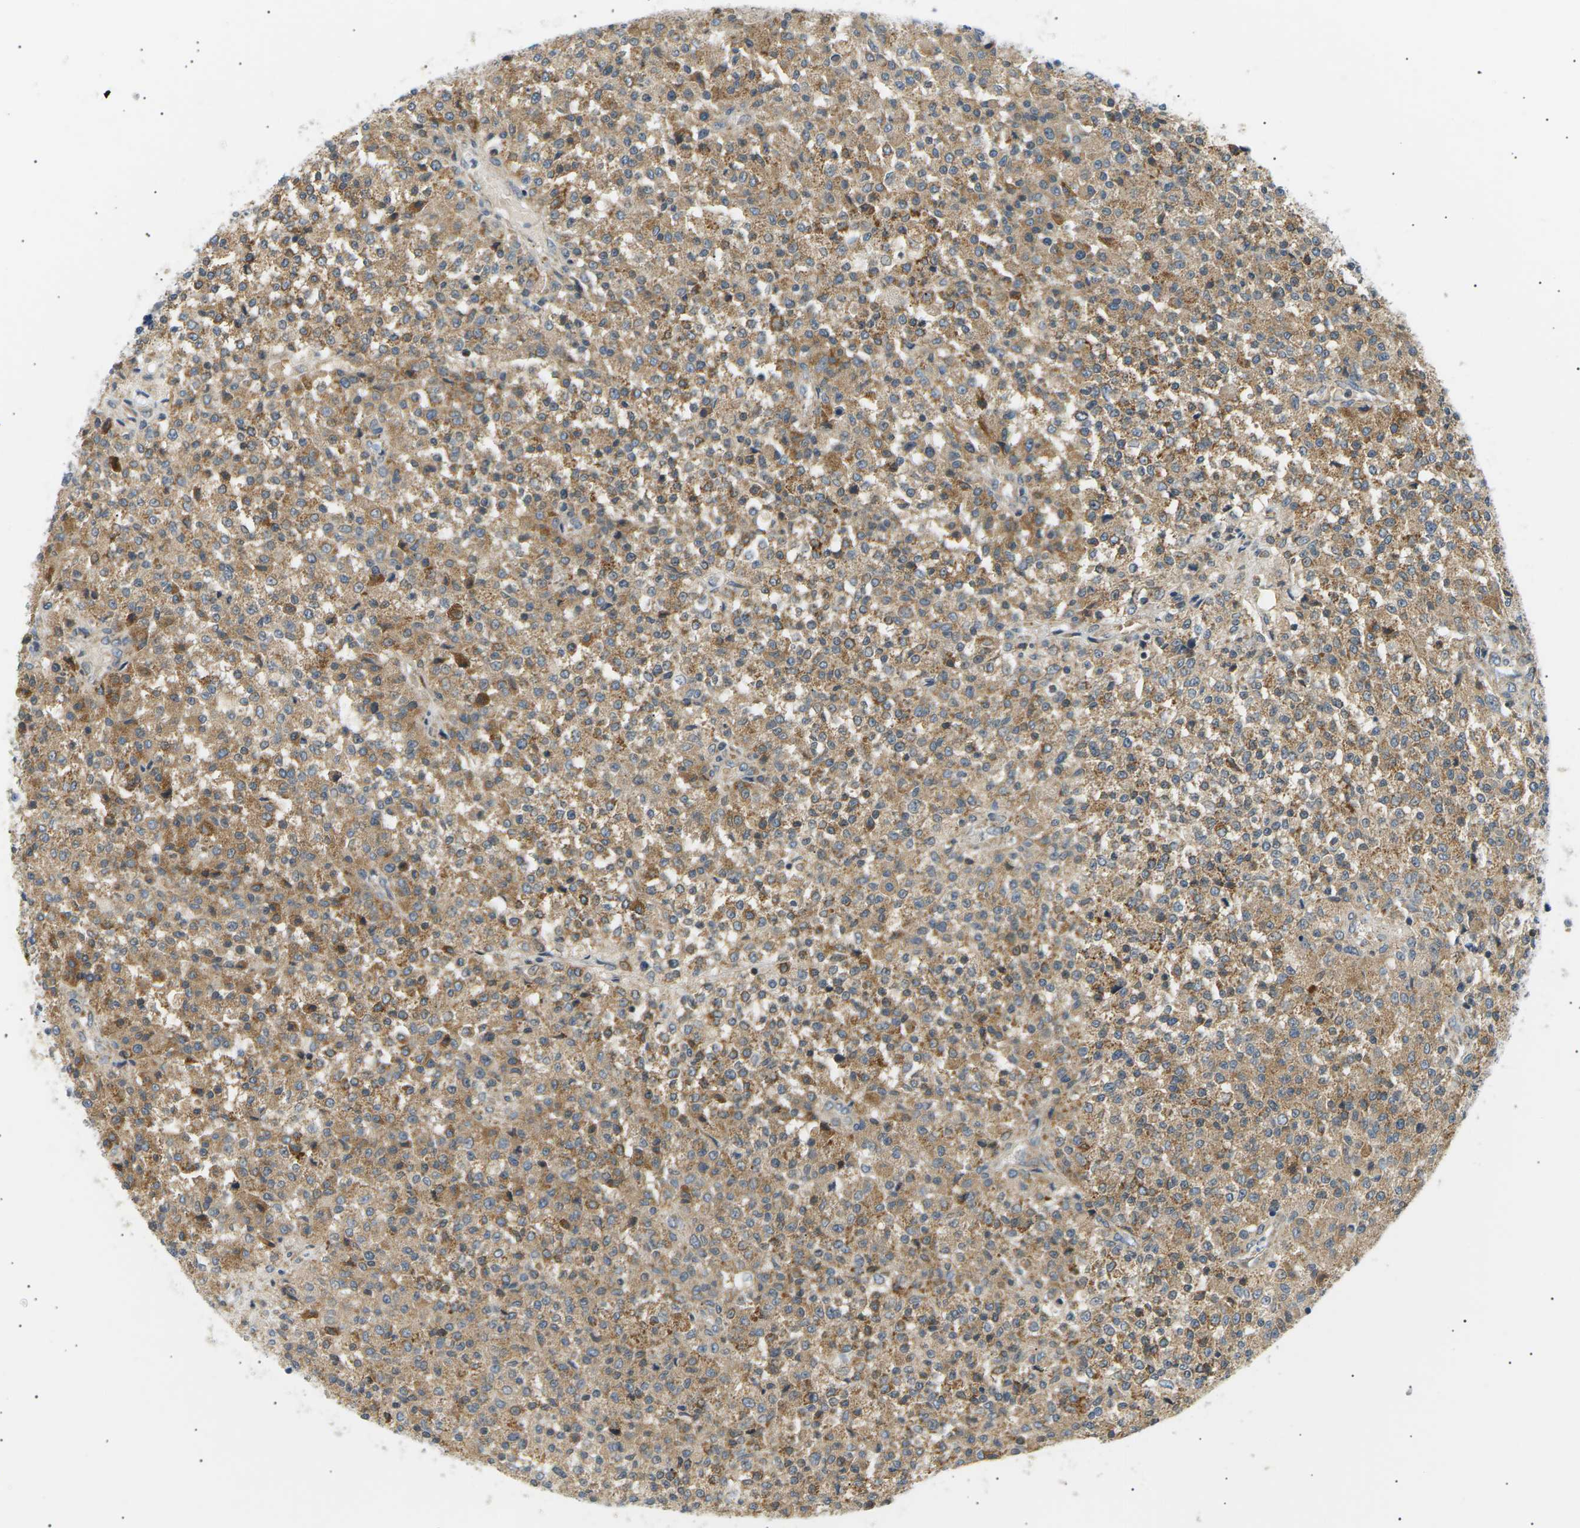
{"staining": {"intensity": "moderate", "quantity": ">75%", "location": "cytoplasmic/membranous"}, "tissue": "testis cancer", "cell_type": "Tumor cells", "image_type": "cancer", "snomed": [{"axis": "morphology", "description": "Seminoma, NOS"}, {"axis": "topography", "description": "Testis"}], "caption": "Testis cancer (seminoma) tissue shows moderate cytoplasmic/membranous expression in about >75% of tumor cells (DAB (3,3'-diaminobenzidine) IHC with brightfield microscopy, high magnification).", "gene": "TBC1D8", "patient": {"sex": "male", "age": 59}}